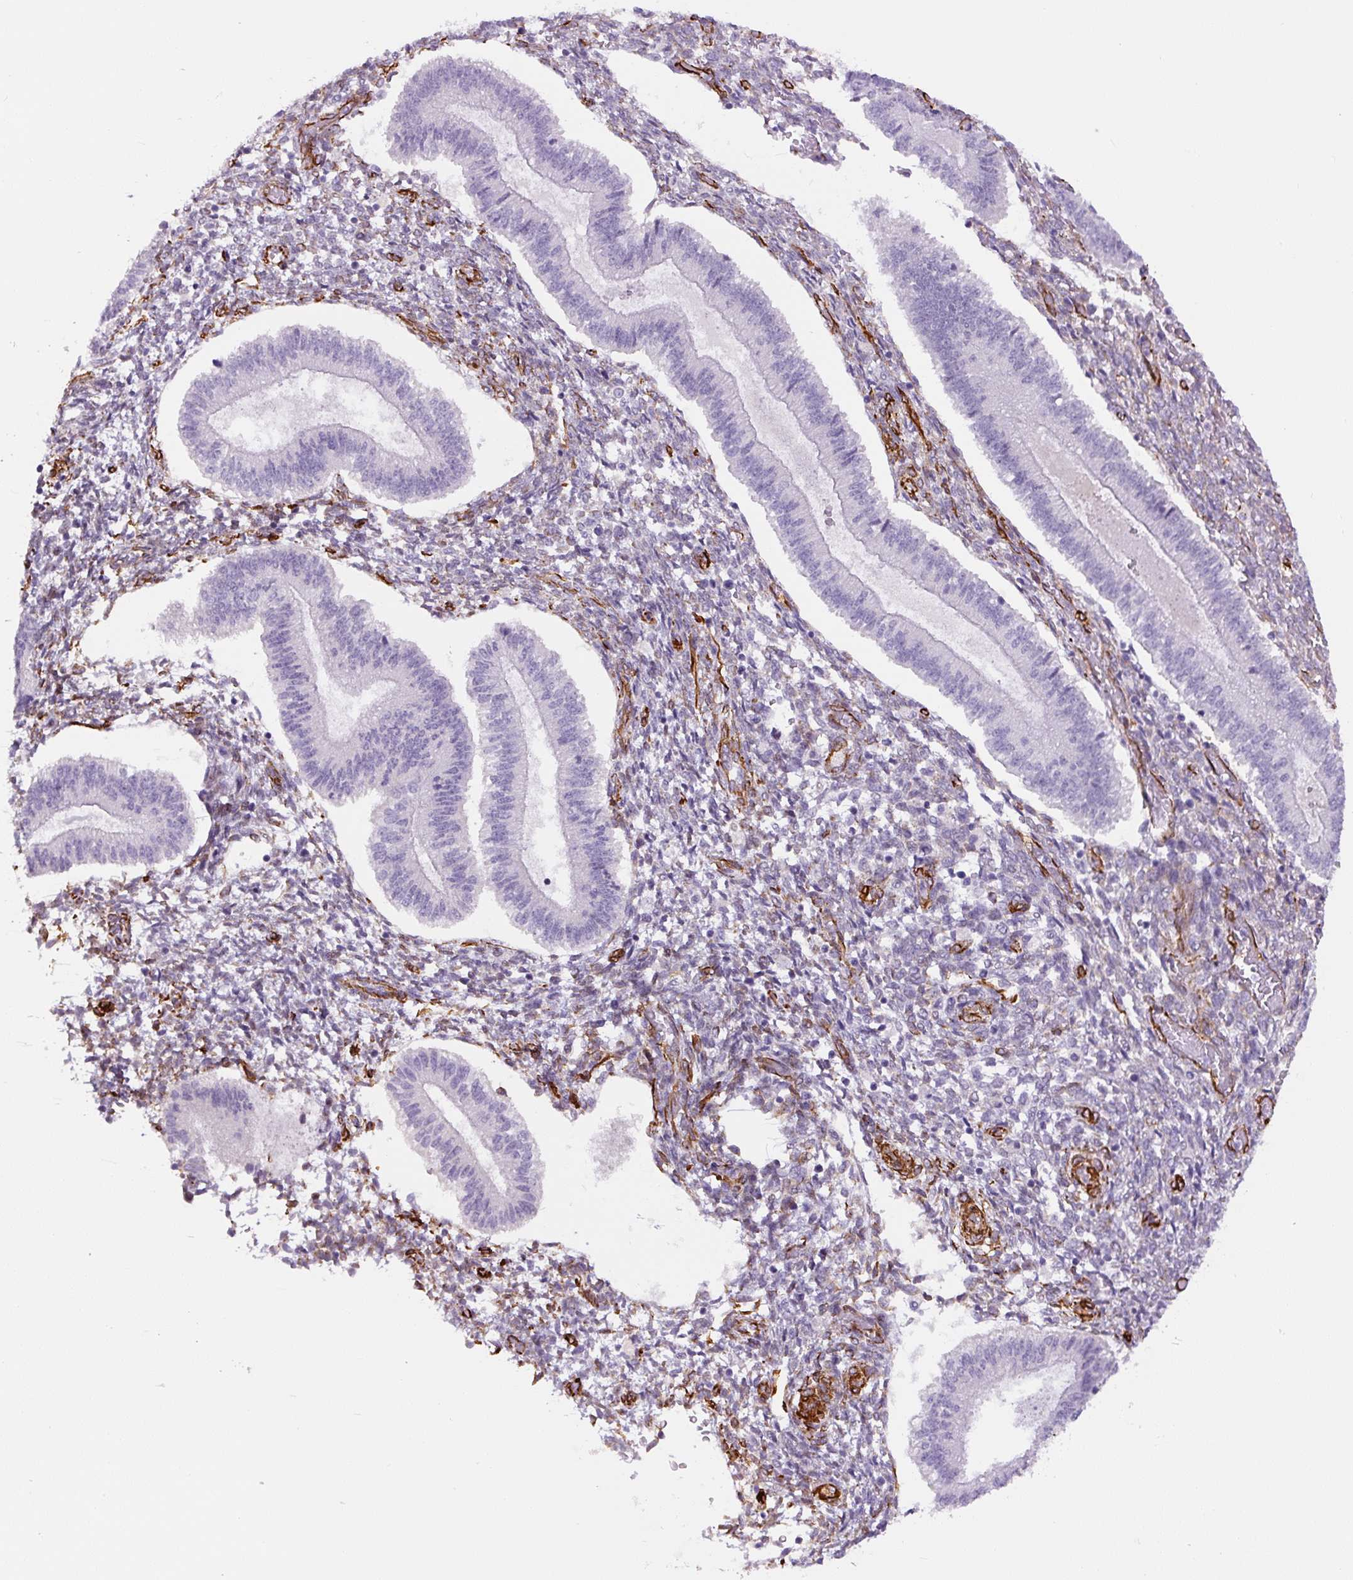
{"staining": {"intensity": "negative", "quantity": "none", "location": "none"}, "tissue": "endometrium", "cell_type": "Cells in endometrial stroma", "image_type": "normal", "snomed": [{"axis": "morphology", "description": "Normal tissue, NOS"}, {"axis": "topography", "description": "Endometrium"}], "caption": "Protein analysis of benign endometrium exhibits no significant staining in cells in endometrial stroma. (DAB (3,3'-diaminobenzidine) immunohistochemistry (IHC), high magnification).", "gene": "NES", "patient": {"sex": "female", "age": 25}}